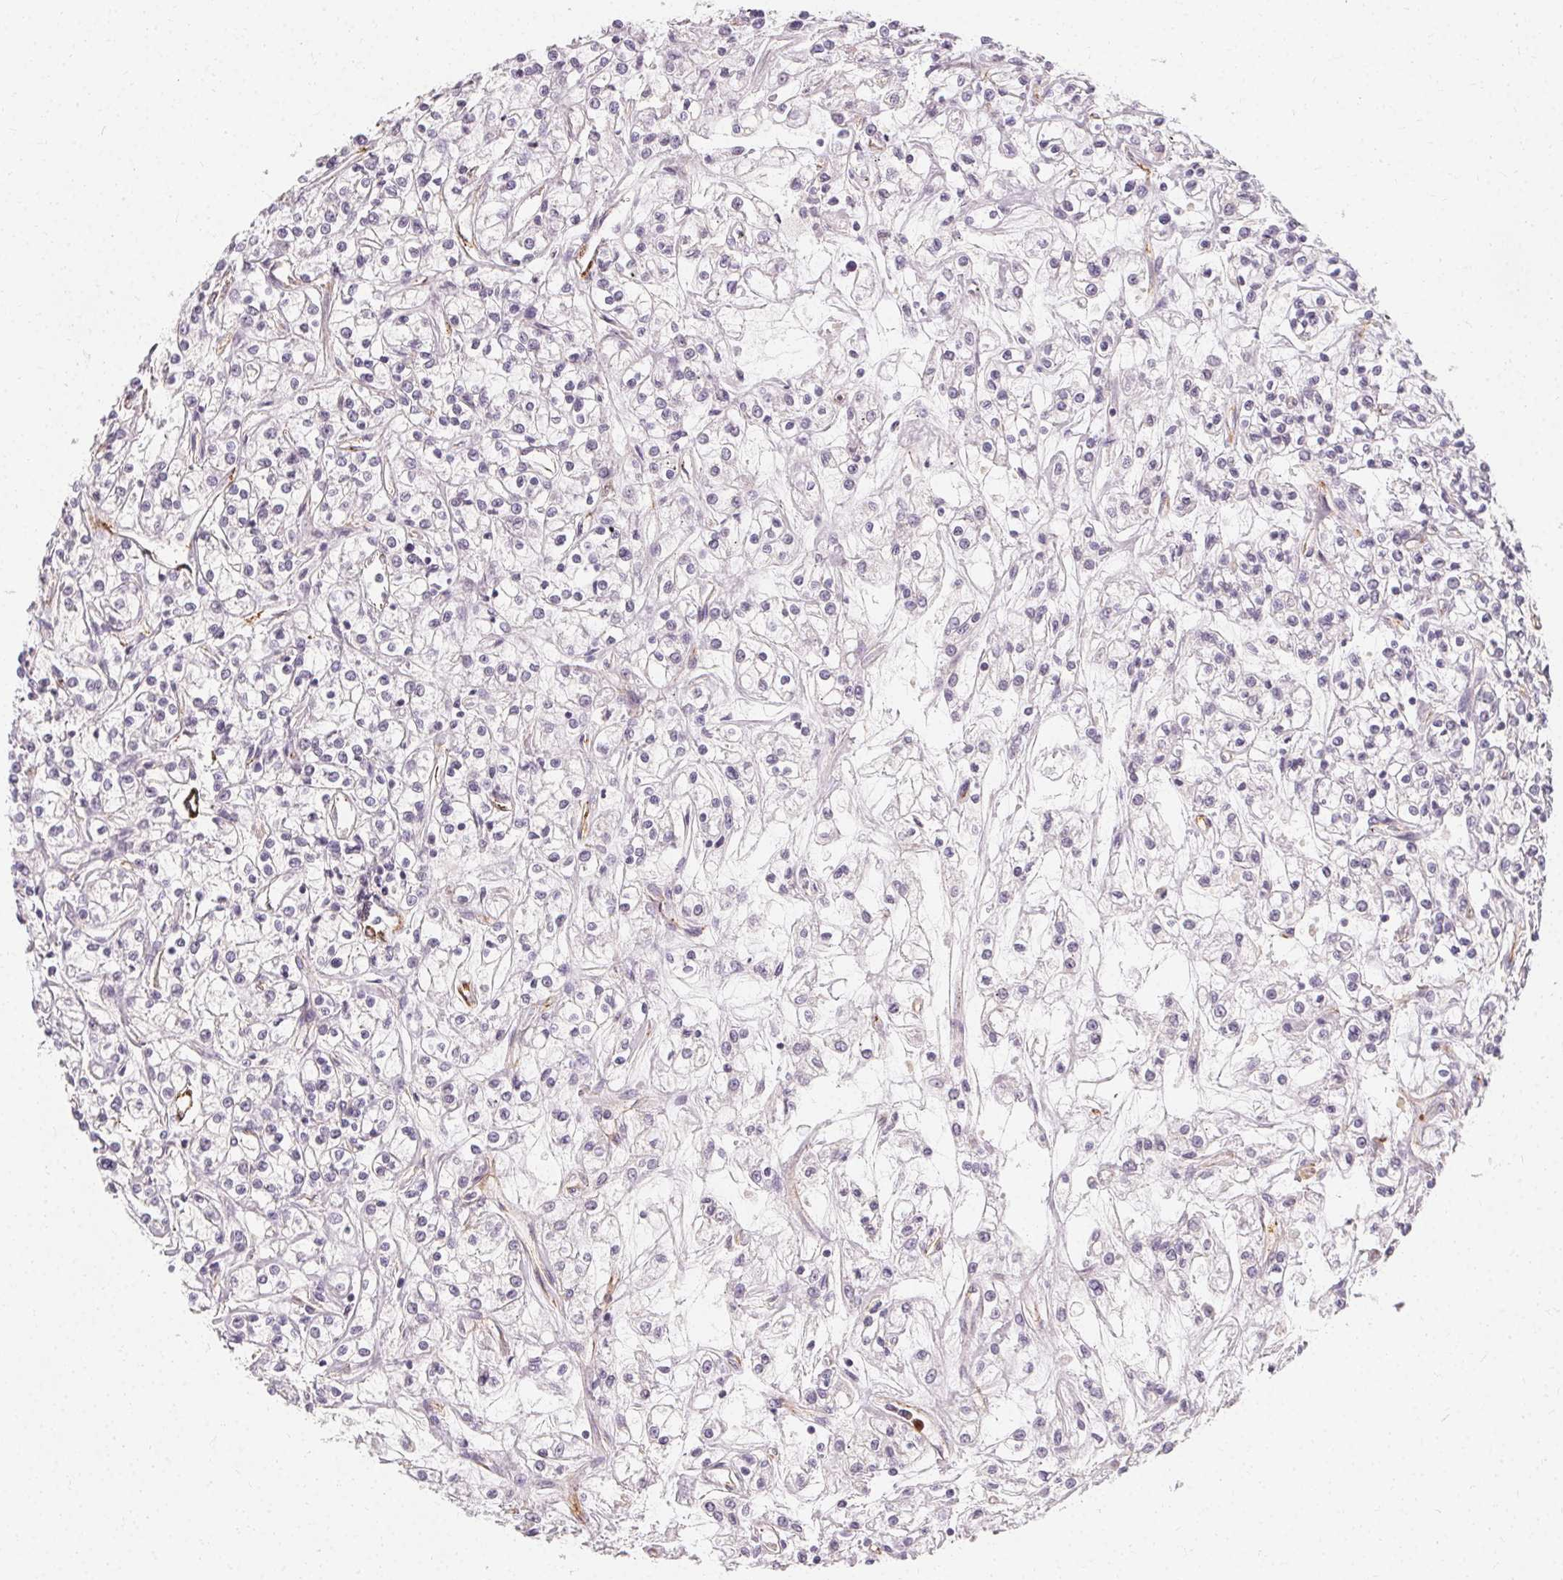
{"staining": {"intensity": "negative", "quantity": "none", "location": "none"}, "tissue": "renal cancer", "cell_type": "Tumor cells", "image_type": "cancer", "snomed": [{"axis": "morphology", "description": "Adenocarcinoma, NOS"}, {"axis": "topography", "description": "Kidney"}], "caption": "Immunohistochemistry of human renal cancer (adenocarcinoma) displays no expression in tumor cells.", "gene": "CLCNKB", "patient": {"sex": "female", "age": 59}}